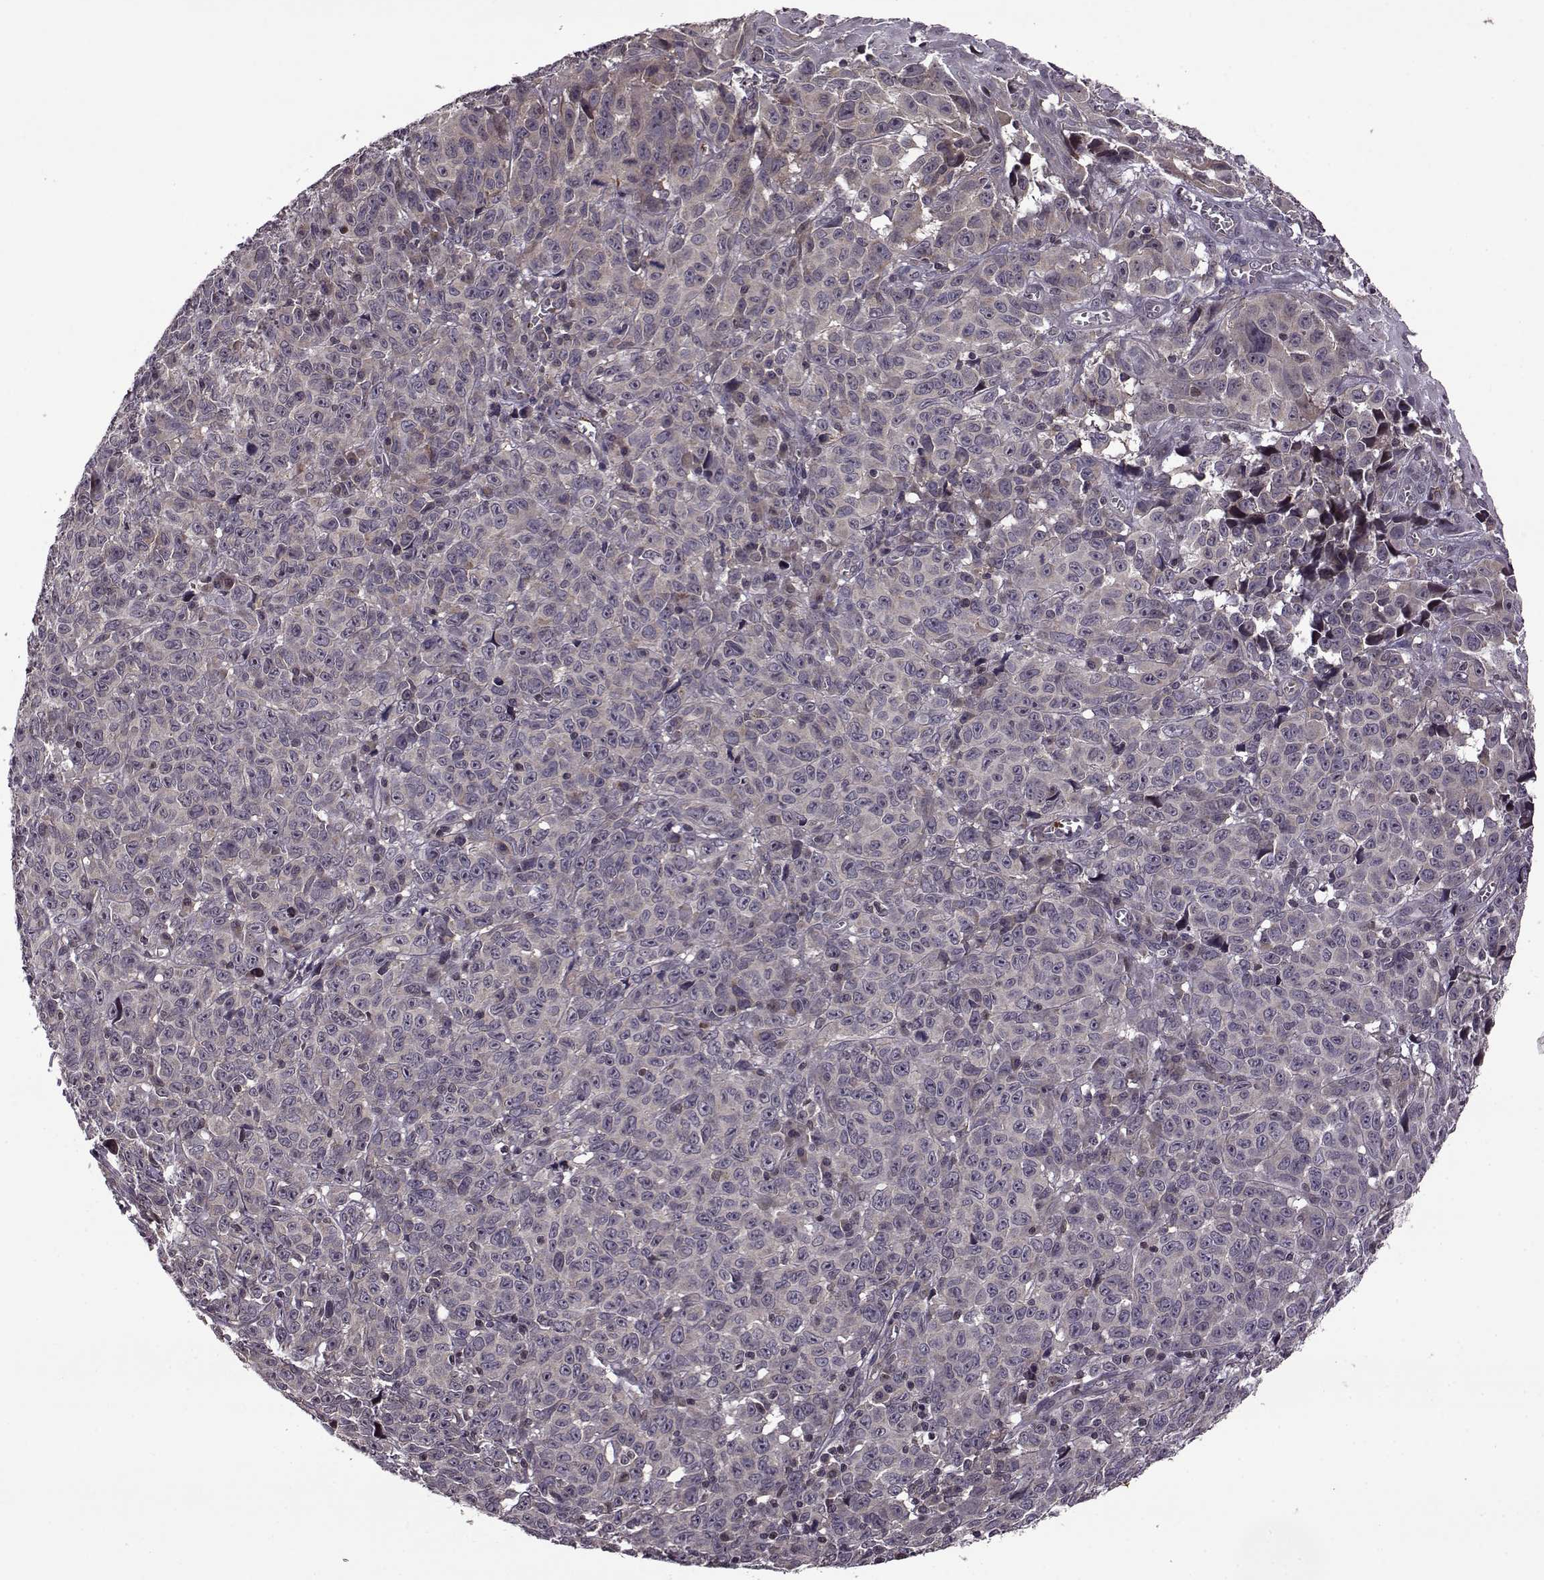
{"staining": {"intensity": "weak", "quantity": "25%-75%", "location": "cytoplasmic/membranous"}, "tissue": "melanoma", "cell_type": "Tumor cells", "image_type": "cancer", "snomed": [{"axis": "morphology", "description": "Malignant melanoma, NOS"}, {"axis": "topography", "description": "Vulva, labia, clitoris and Bartholin´s gland, NO"}], "caption": "Human melanoma stained for a protein (brown) reveals weak cytoplasmic/membranous positive staining in approximately 25%-75% of tumor cells.", "gene": "TRMU", "patient": {"sex": "female", "age": 75}}